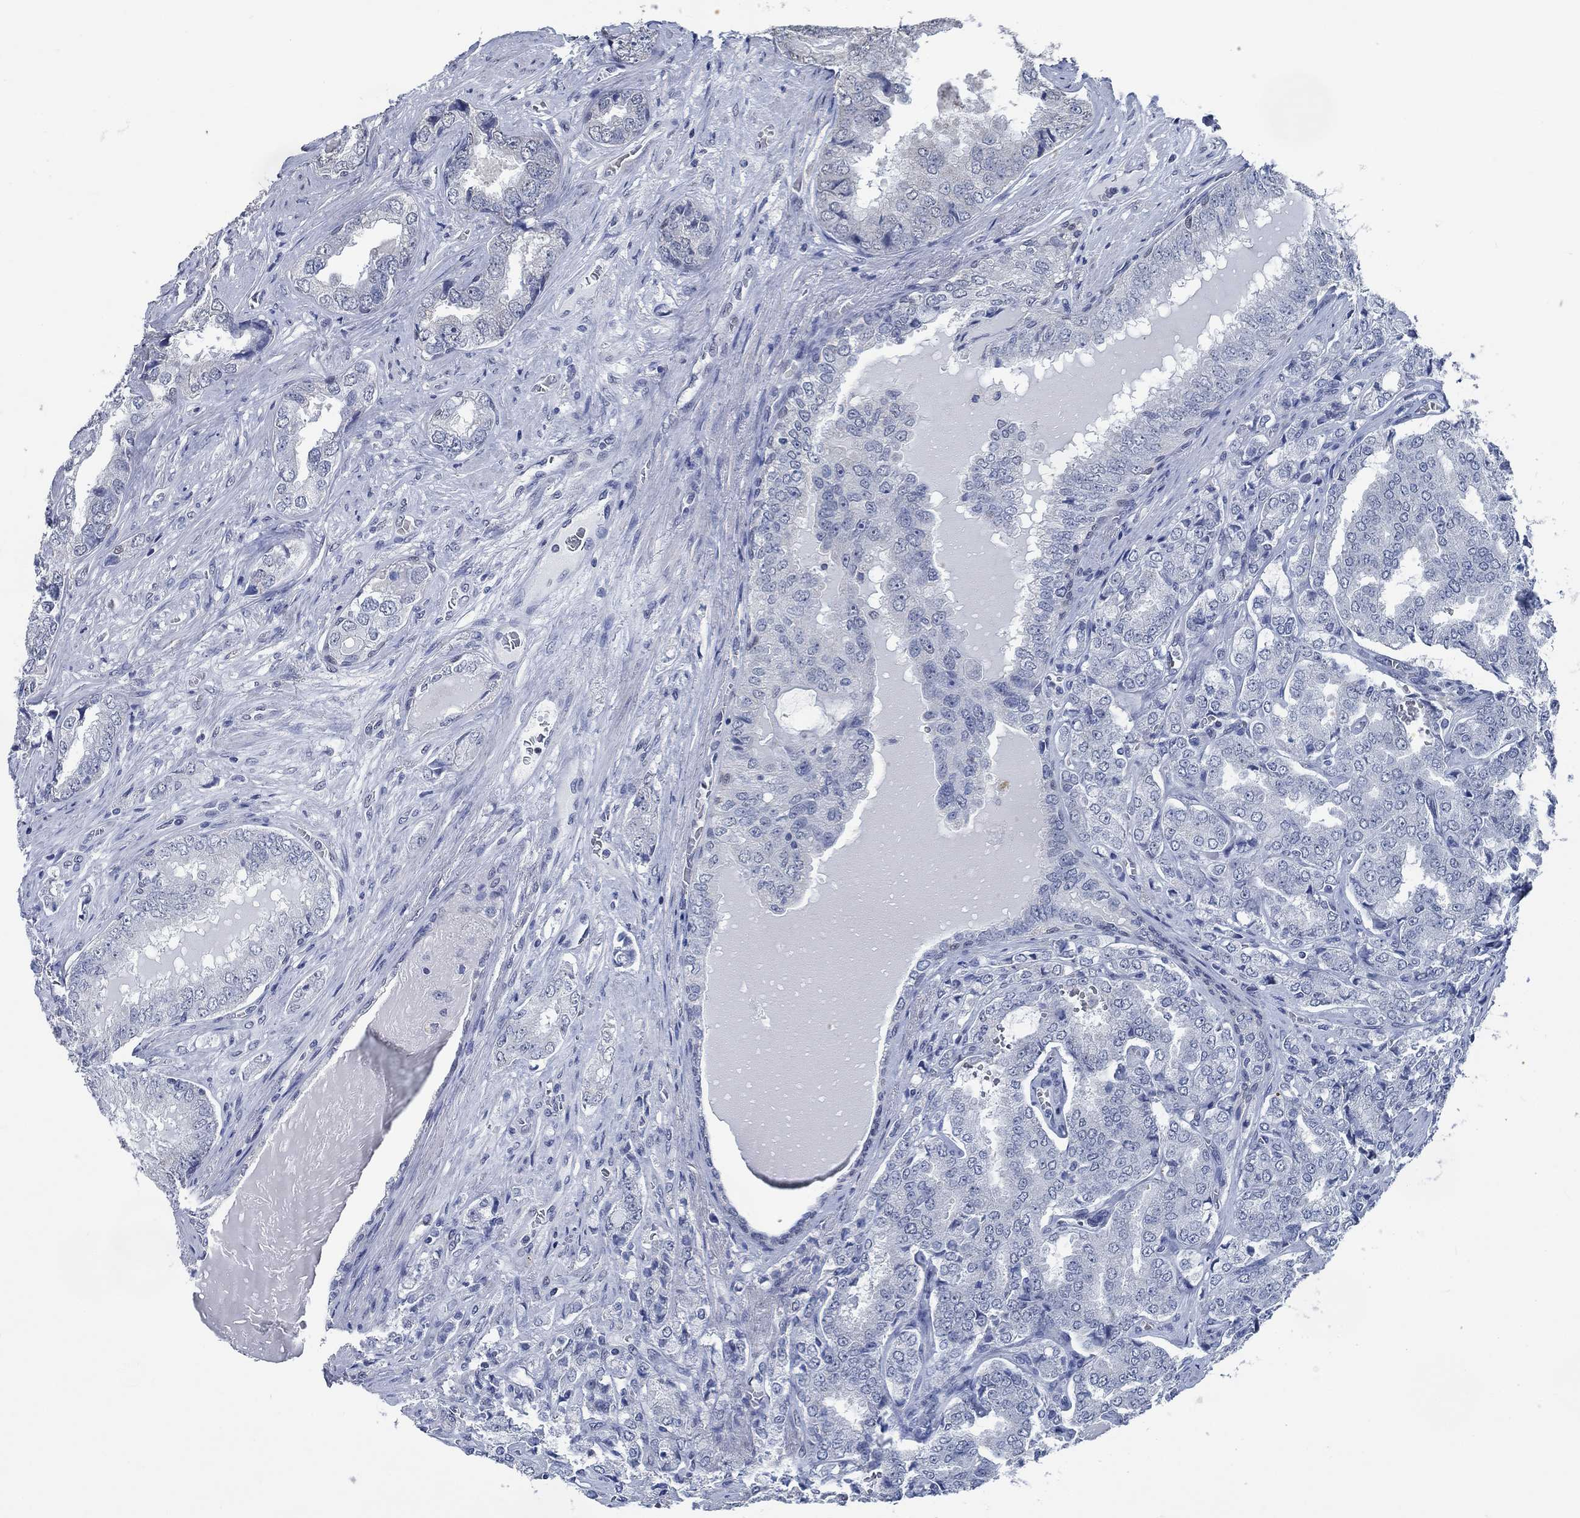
{"staining": {"intensity": "negative", "quantity": "none", "location": "none"}, "tissue": "prostate cancer", "cell_type": "Tumor cells", "image_type": "cancer", "snomed": [{"axis": "morphology", "description": "Adenocarcinoma, NOS"}, {"axis": "topography", "description": "Prostate"}], "caption": "Immunohistochemistry (IHC) photomicrograph of neoplastic tissue: prostate cancer stained with DAB (3,3'-diaminobenzidine) shows no significant protein expression in tumor cells. (Brightfield microscopy of DAB (3,3'-diaminobenzidine) immunohistochemistry (IHC) at high magnification).", "gene": "OBSCN", "patient": {"sex": "male", "age": 65}}